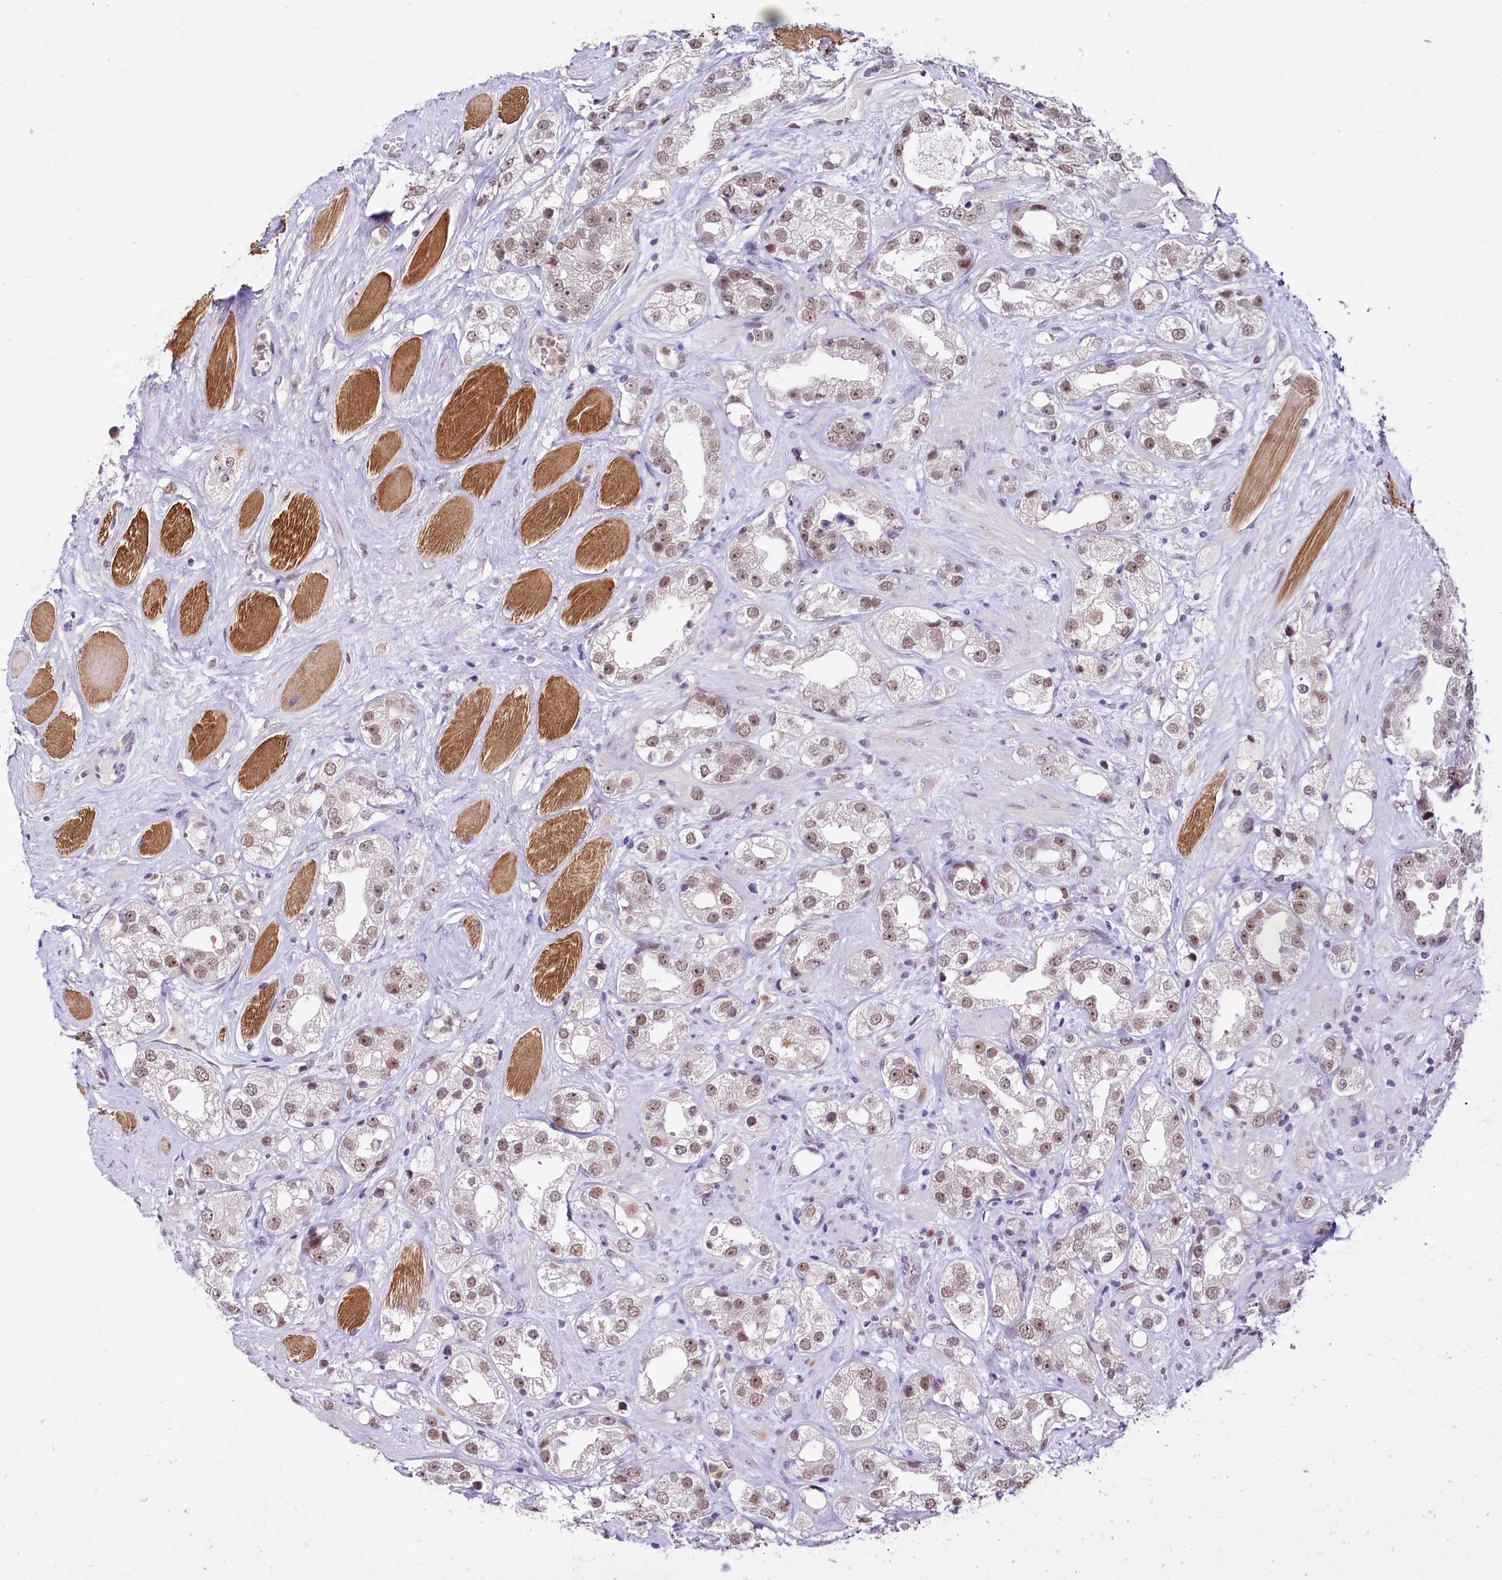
{"staining": {"intensity": "weak", "quantity": ">75%", "location": "nuclear"}, "tissue": "prostate cancer", "cell_type": "Tumor cells", "image_type": "cancer", "snomed": [{"axis": "morphology", "description": "Adenocarcinoma, NOS"}, {"axis": "topography", "description": "Prostate"}], "caption": "Weak nuclear protein expression is seen in approximately >75% of tumor cells in prostate adenocarcinoma.", "gene": "SCAF11", "patient": {"sex": "male", "age": 79}}